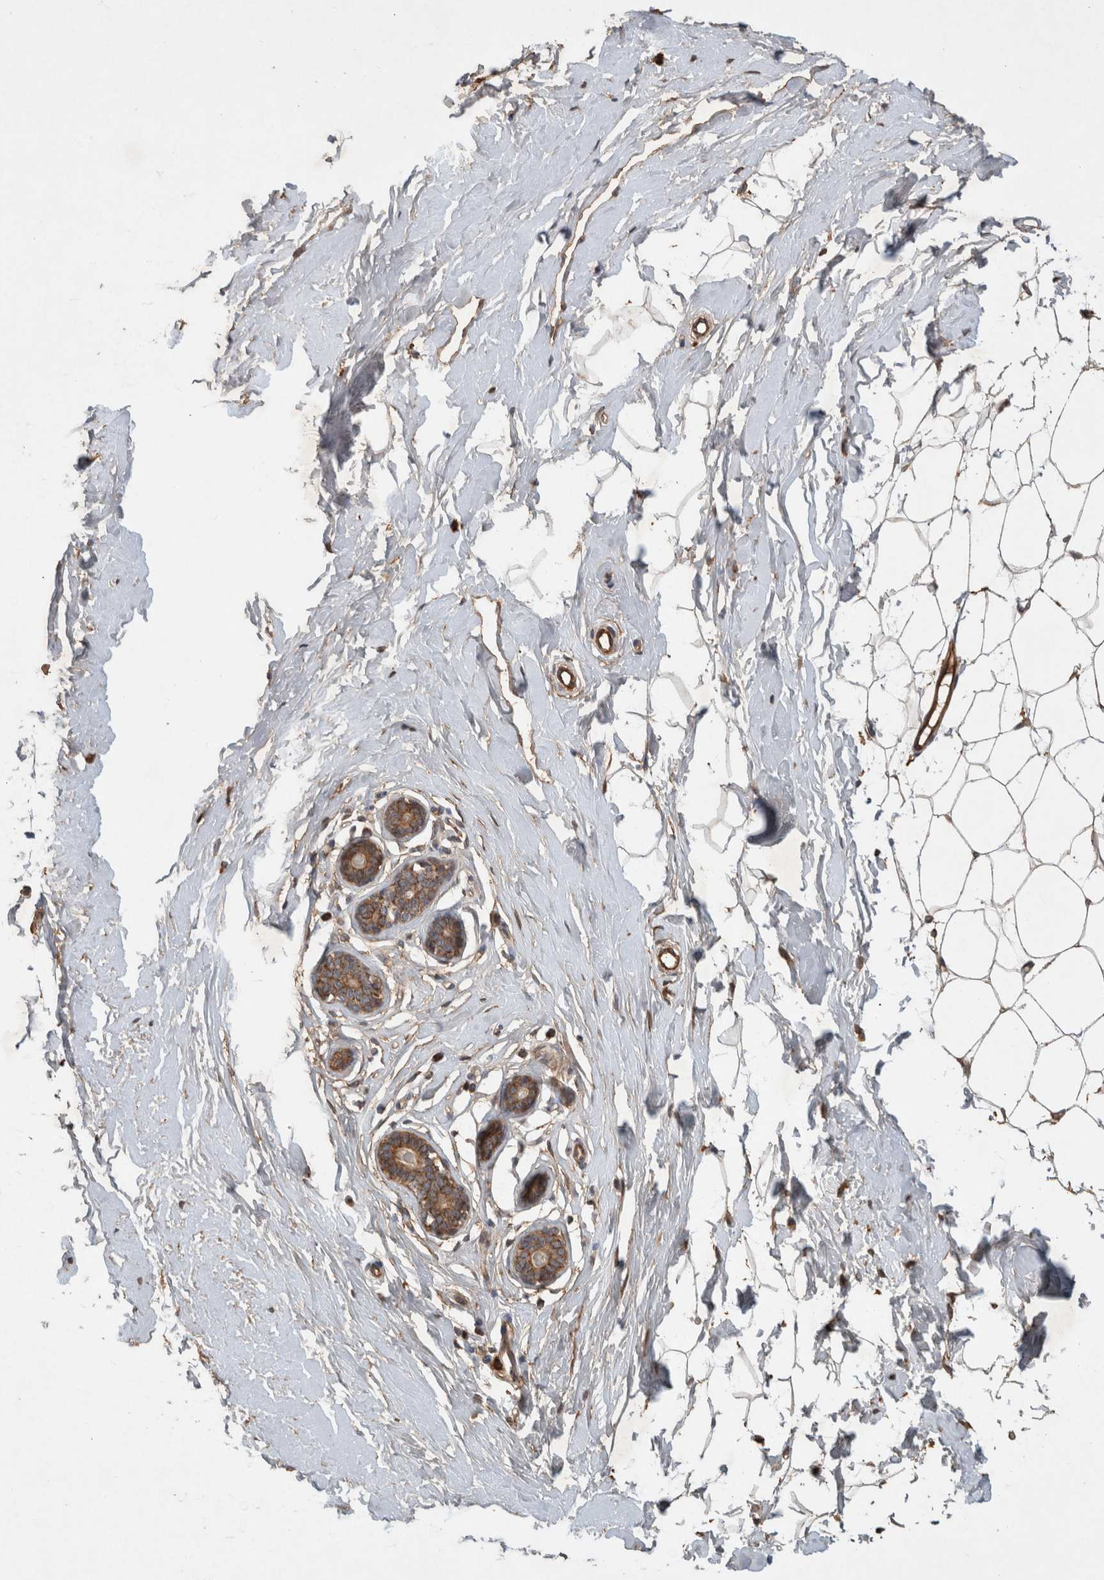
{"staining": {"intensity": "moderate", "quantity": ">75%", "location": "cytoplasmic/membranous"}, "tissue": "breast", "cell_type": "Adipocytes", "image_type": "normal", "snomed": [{"axis": "morphology", "description": "Normal tissue, NOS"}, {"axis": "topography", "description": "Breast"}], "caption": "Immunohistochemistry micrograph of benign breast: human breast stained using immunohistochemistry (IHC) reveals medium levels of moderate protein expression localized specifically in the cytoplasmic/membranous of adipocytes, appearing as a cytoplasmic/membranous brown color.", "gene": "SERAC1", "patient": {"sex": "female", "age": 23}}